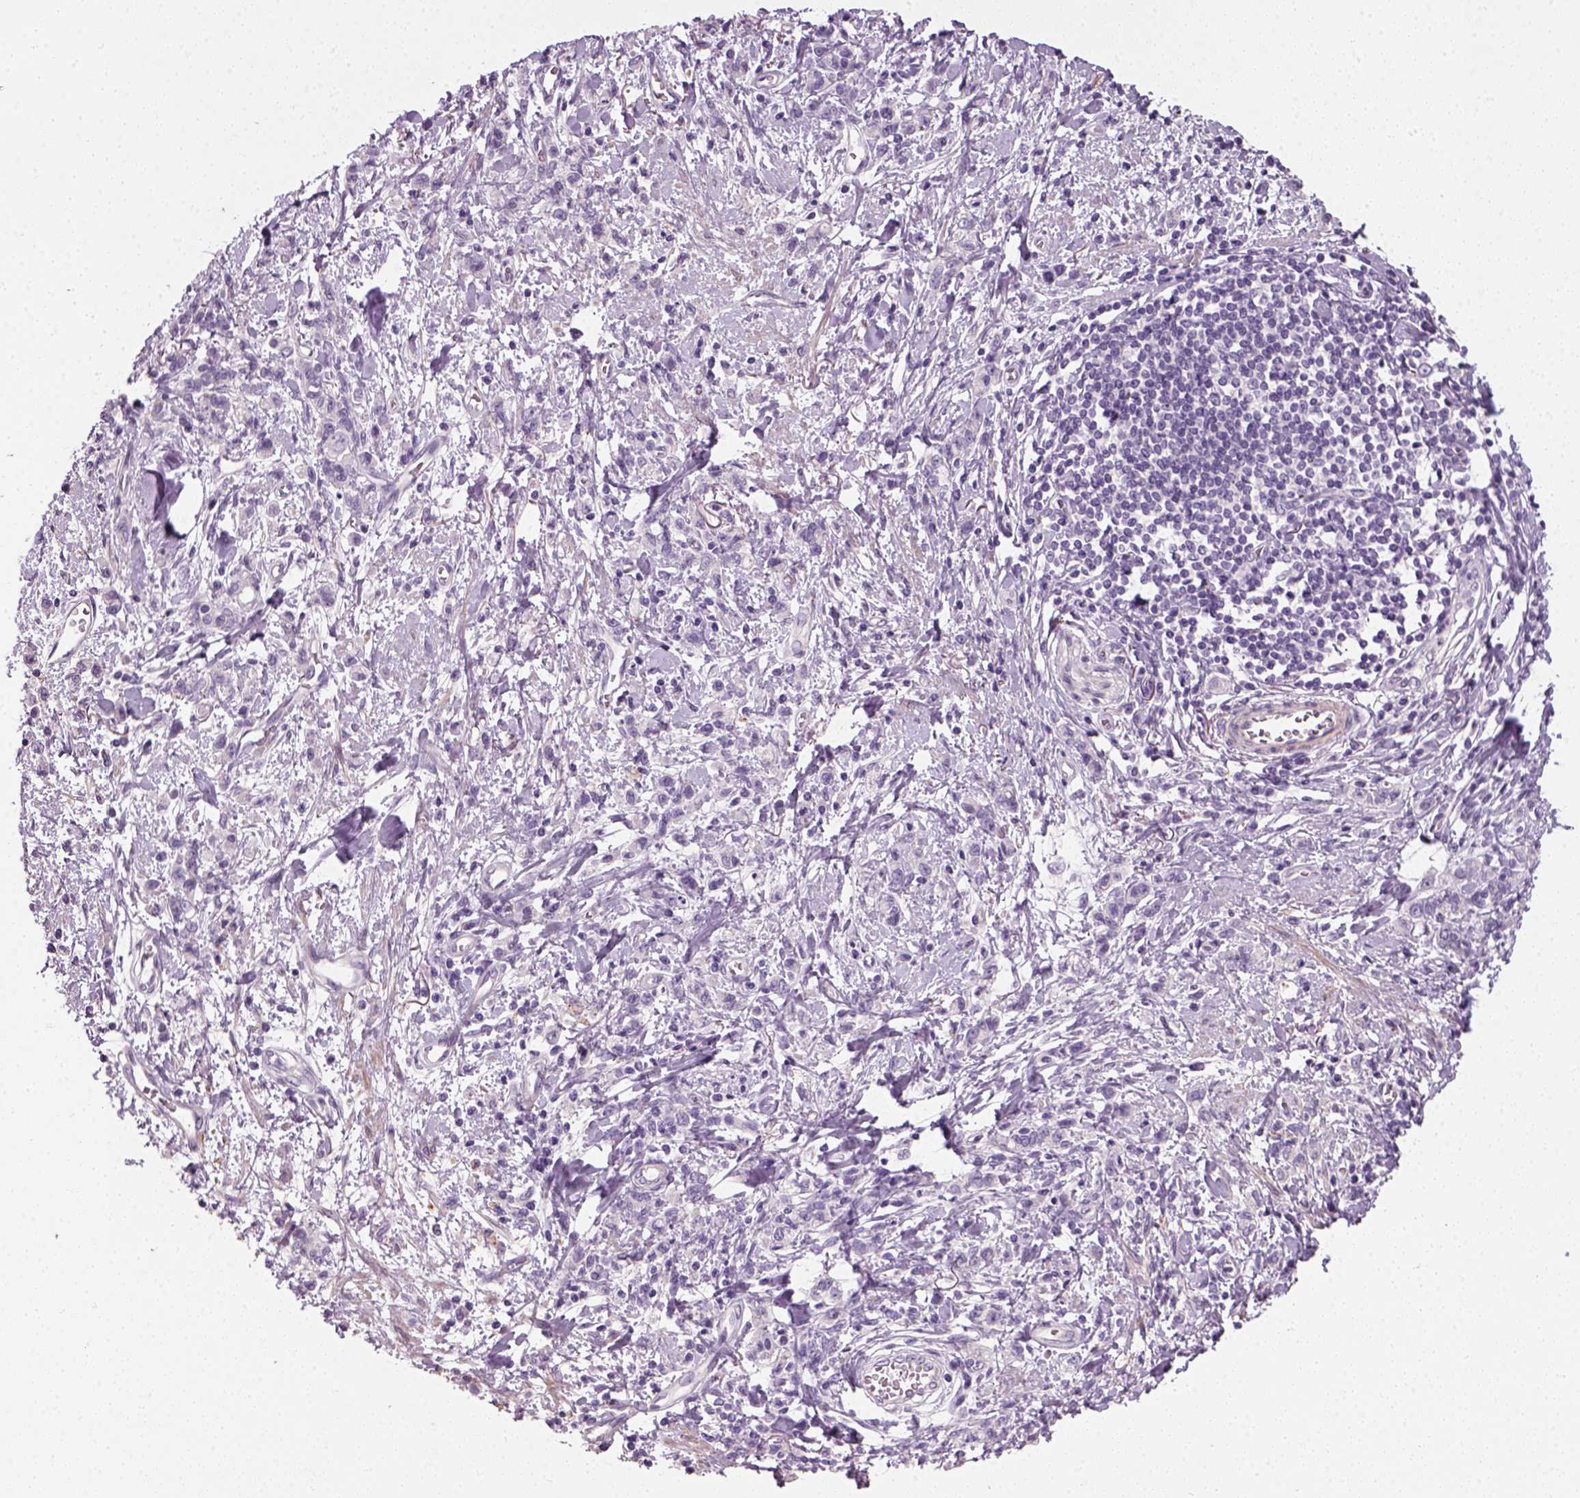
{"staining": {"intensity": "negative", "quantity": "none", "location": "none"}, "tissue": "stomach cancer", "cell_type": "Tumor cells", "image_type": "cancer", "snomed": [{"axis": "morphology", "description": "Adenocarcinoma, NOS"}, {"axis": "topography", "description": "Stomach"}], "caption": "A photomicrograph of human stomach cancer (adenocarcinoma) is negative for staining in tumor cells. (Stains: DAB immunohistochemistry with hematoxylin counter stain, Microscopy: brightfield microscopy at high magnification).", "gene": "ELOVL3", "patient": {"sex": "male", "age": 77}}